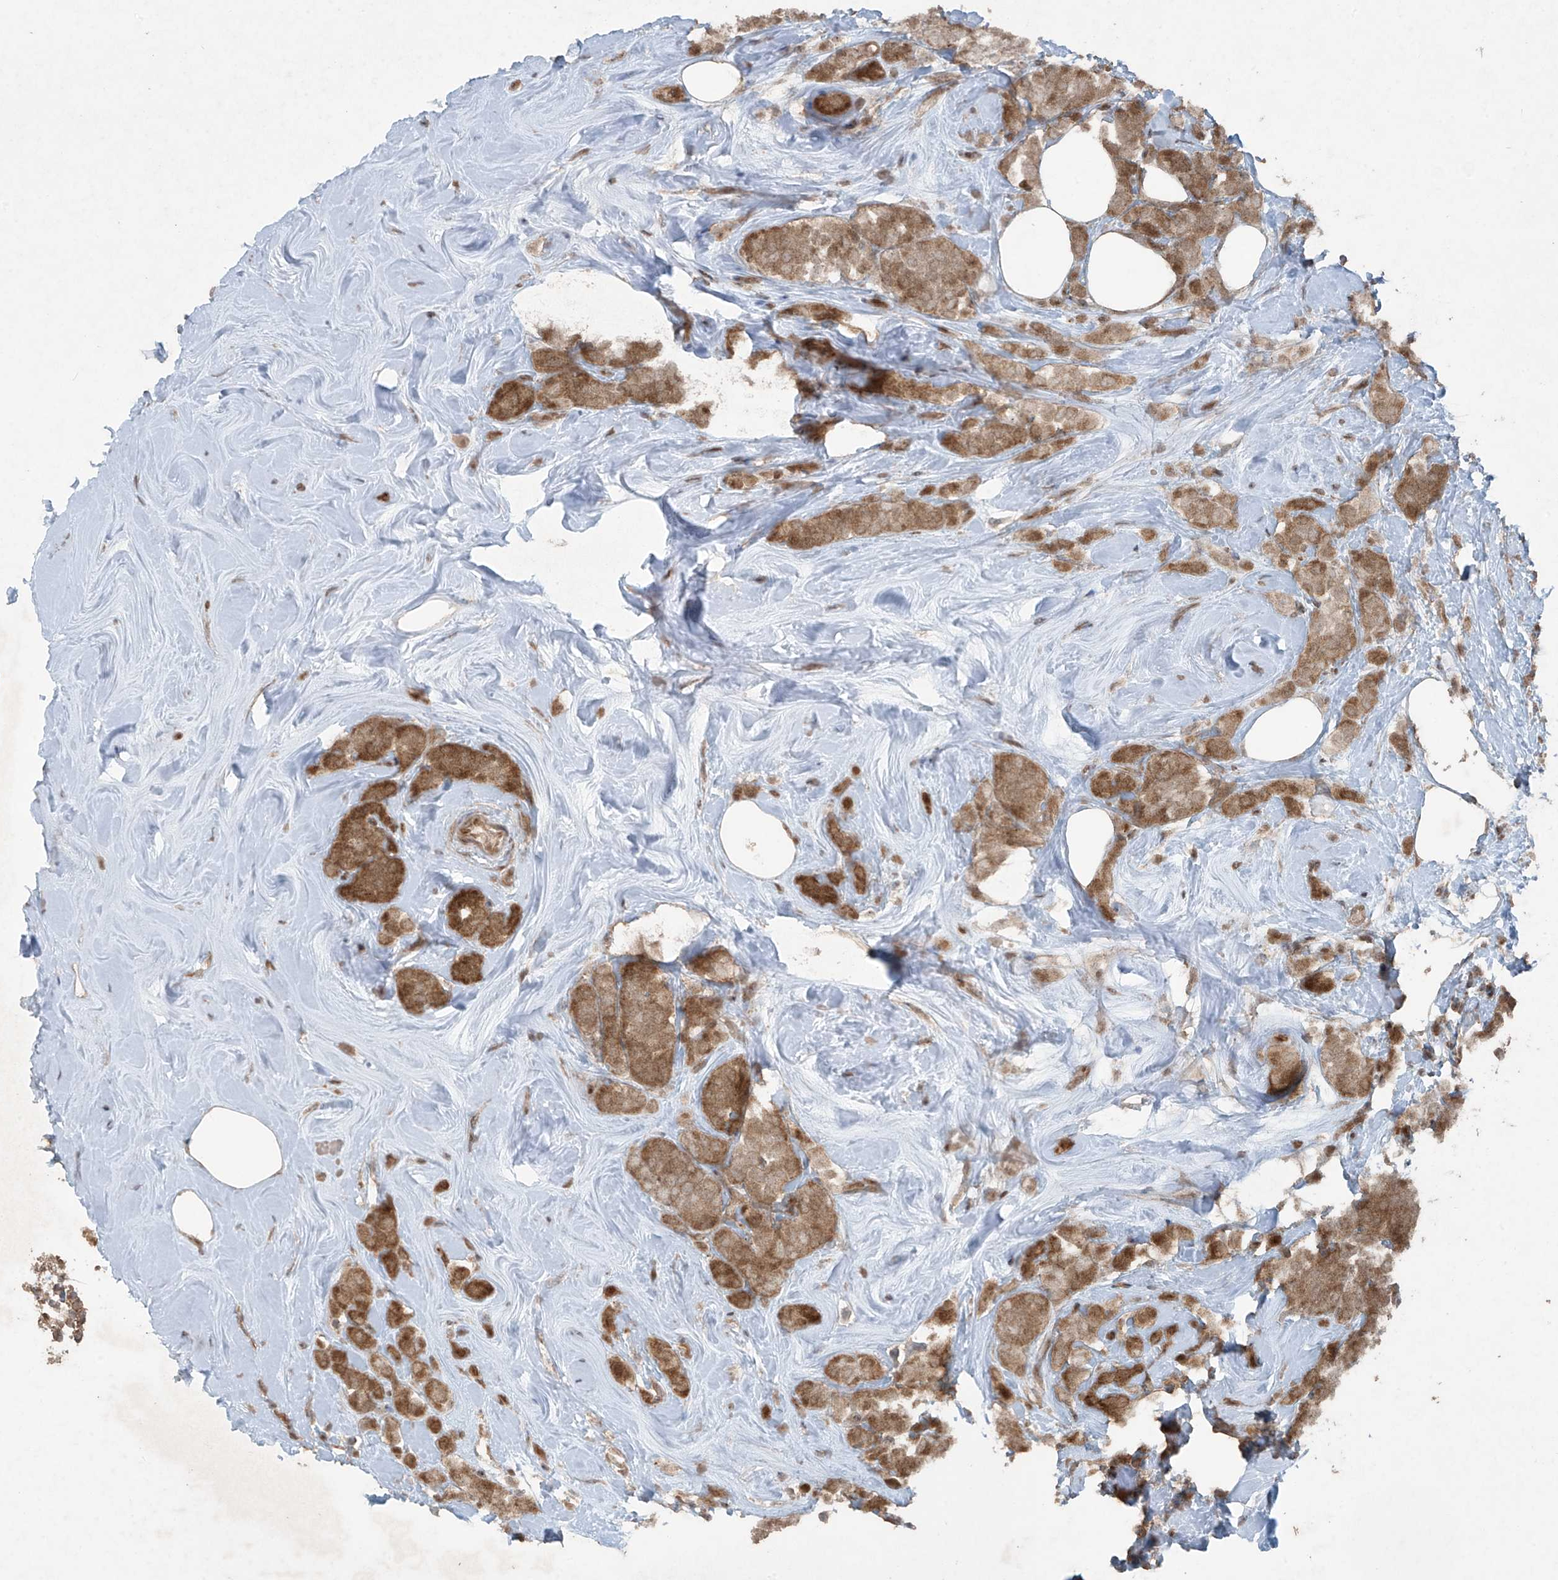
{"staining": {"intensity": "moderate", "quantity": ">75%", "location": "cytoplasmic/membranous"}, "tissue": "breast cancer", "cell_type": "Tumor cells", "image_type": "cancer", "snomed": [{"axis": "morphology", "description": "Lobular carcinoma"}, {"axis": "topography", "description": "Breast"}], "caption": "Protein staining of breast cancer tissue exhibits moderate cytoplasmic/membranous staining in approximately >75% of tumor cells.", "gene": "PGPEP1", "patient": {"sex": "female", "age": 47}}